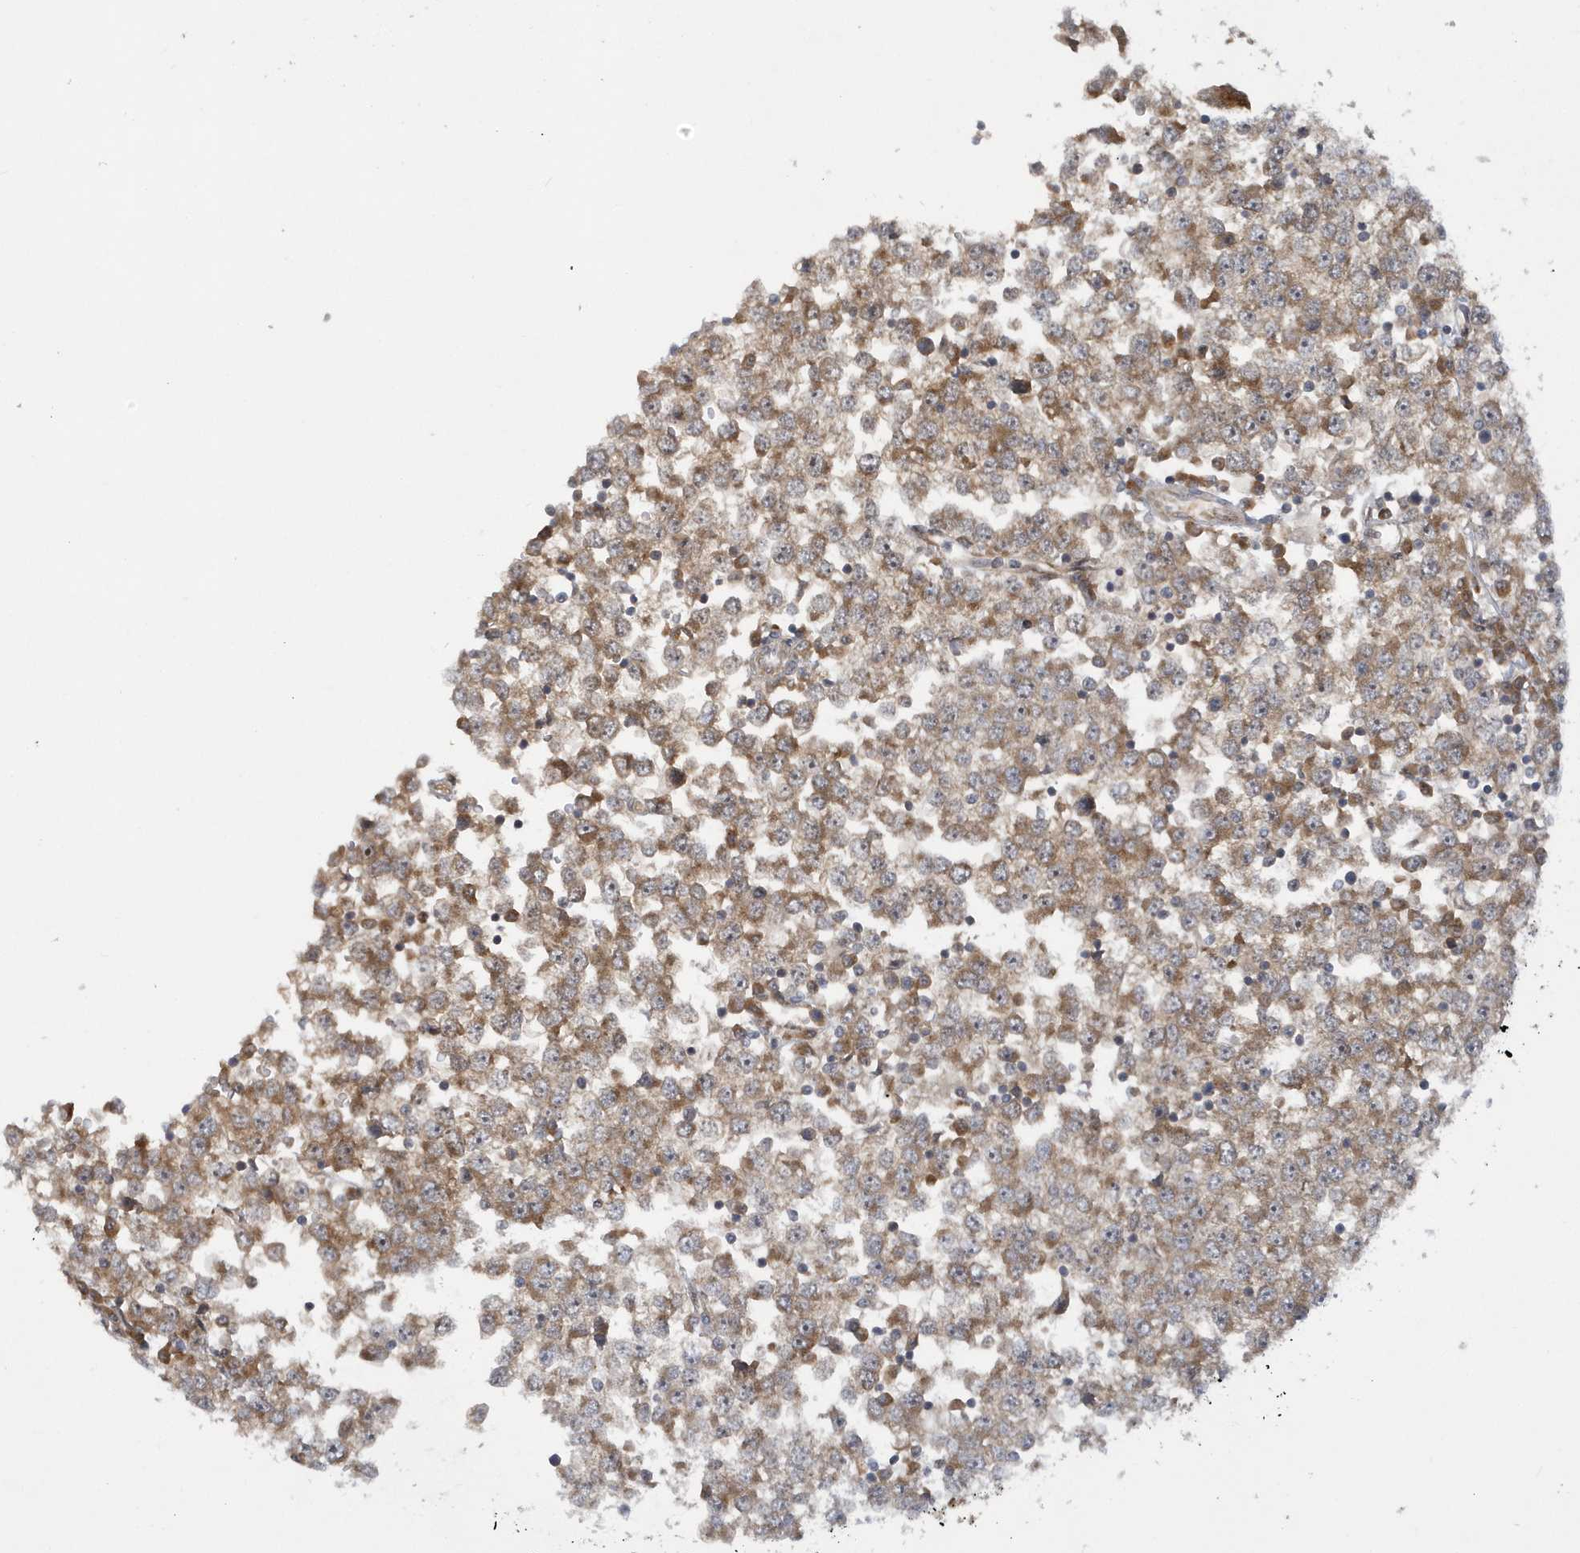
{"staining": {"intensity": "moderate", "quantity": ">75%", "location": "cytoplasmic/membranous"}, "tissue": "testis cancer", "cell_type": "Tumor cells", "image_type": "cancer", "snomed": [{"axis": "morphology", "description": "Seminoma, NOS"}, {"axis": "topography", "description": "Testis"}], "caption": "Immunohistochemistry (DAB (3,3'-diaminobenzidine)) staining of human testis cancer (seminoma) exhibits moderate cytoplasmic/membranous protein expression in approximately >75% of tumor cells.", "gene": "ATG4A", "patient": {"sex": "male", "age": 65}}